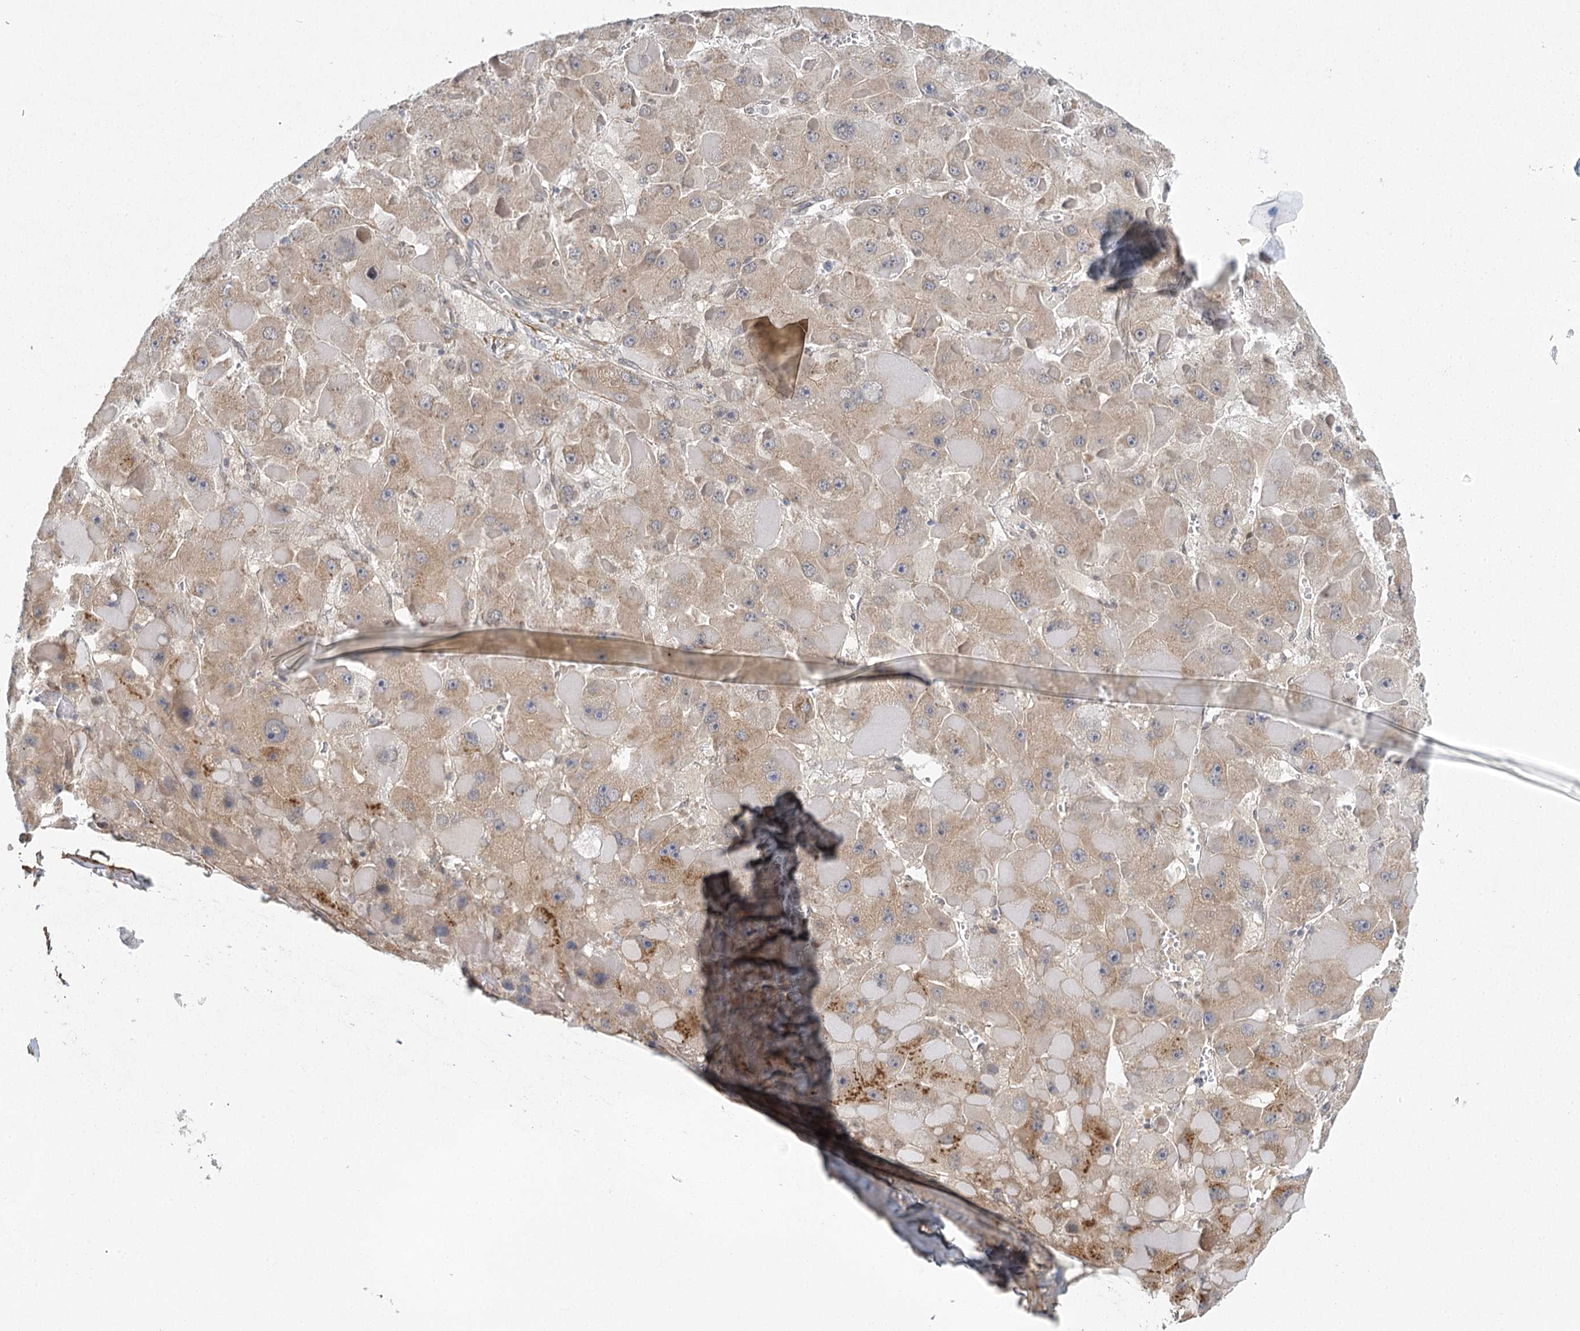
{"staining": {"intensity": "weak", "quantity": "<25%", "location": "cytoplasmic/membranous"}, "tissue": "liver cancer", "cell_type": "Tumor cells", "image_type": "cancer", "snomed": [{"axis": "morphology", "description": "Carcinoma, Hepatocellular, NOS"}, {"axis": "topography", "description": "Liver"}], "caption": "DAB immunohistochemical staining of liver cancer (hepatocellular carcinoma) exhibits no significant expression in tumor cells.", "gene": "MED28", "patient": {"sex": "female", "age": 73}}